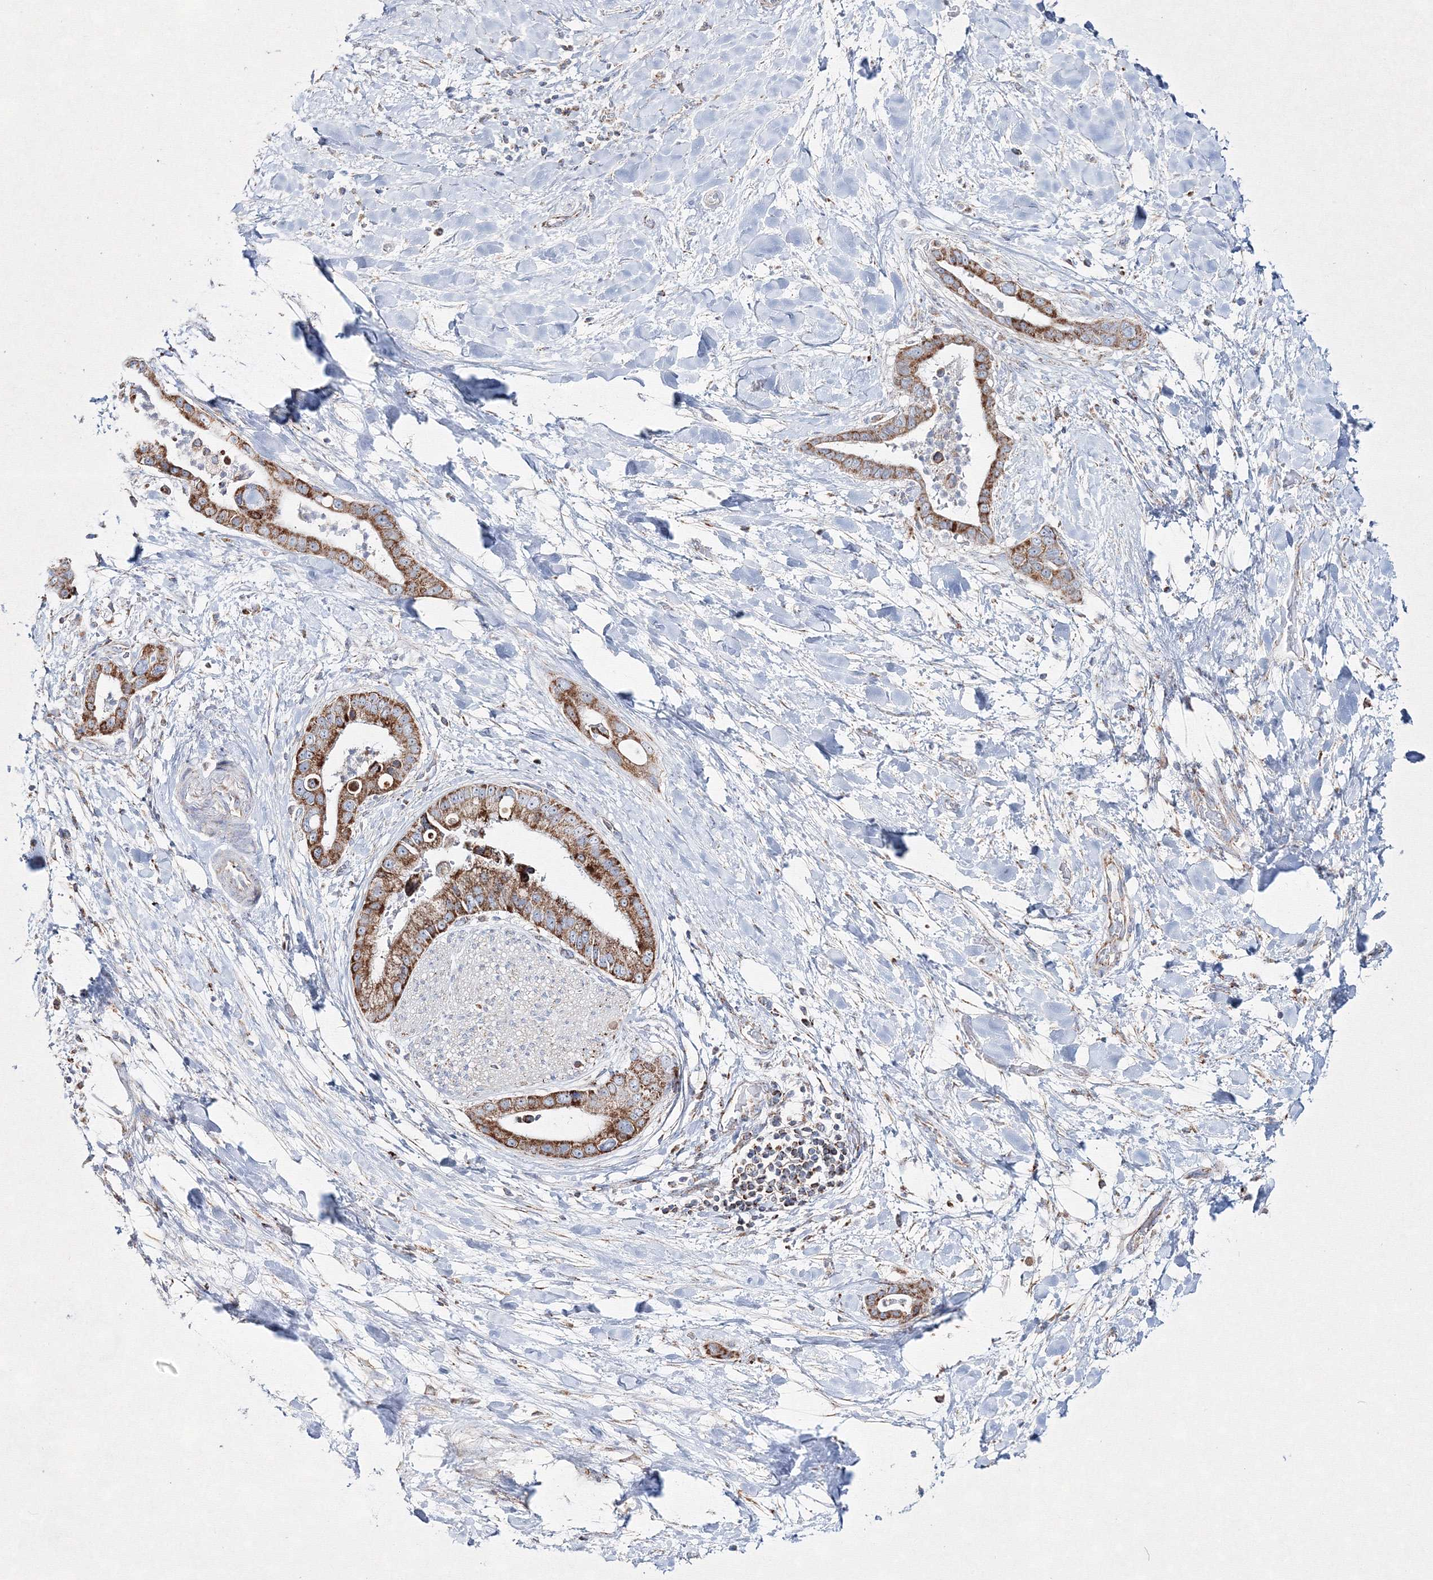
{"staining": {"intensity": "moderate", "quantity": ">75%", "location": "cytoplasmic/membranous"}, "tissue": "liver cancer", "cell_type": "Tumor cells", "image_type": "cancer", "snomed": [{"axis": "morphology", "description": "Cholangiocarcinoma"}, {"axis": "topography", "description": "Liver"}], "caption": "Liver cancer stained with a brown dye displays moderate cytoplasmic/membranous positive expression in about >75% of tumor cells.", "gene": "IGSF9", "patient": {"sex": "female", "age": 54}}